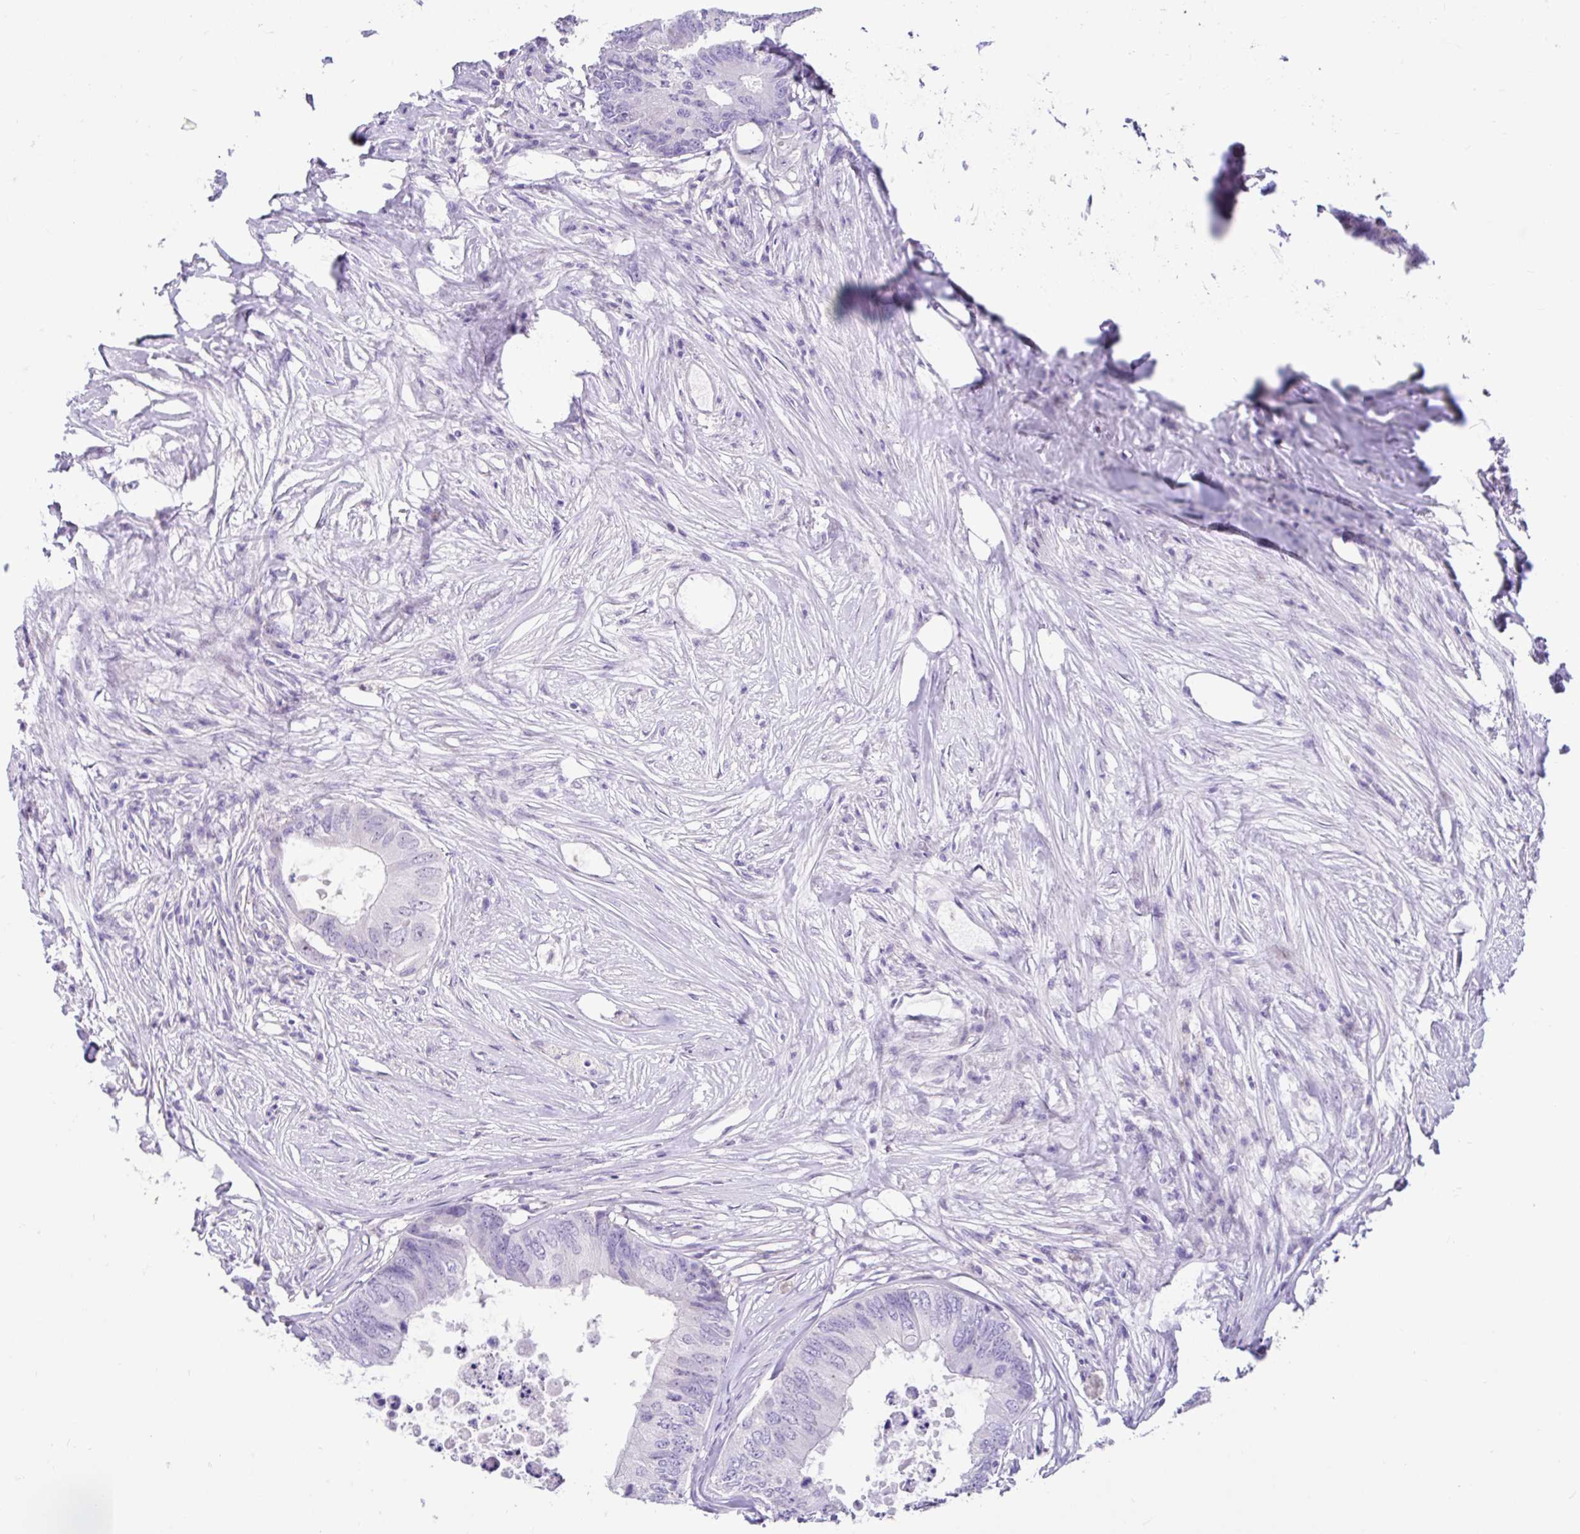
{"staining": {"intensity": "negative", "quantity": "none", "location": "none"}, "tissue": "colorectal cancer", "cell_type": "Tumor cells", "image_type": "cancer", "snomed": [{"axis": "morphology", "description": "Adenocarcinoma, NOS"}, {"axis": "topography", "description": "Colon"}], "caption": "Tumor cells are negative for brown protein staining in adenocarcinoma (colorectal). Brightfield microscopy of IHC stained with DAB (3,3'-diaminobenzidine) (brown) and hematoxylin (blue), captured at high magnification.", "gene": "NHLH2", "patient": {"sex": "male", "age": 71}}